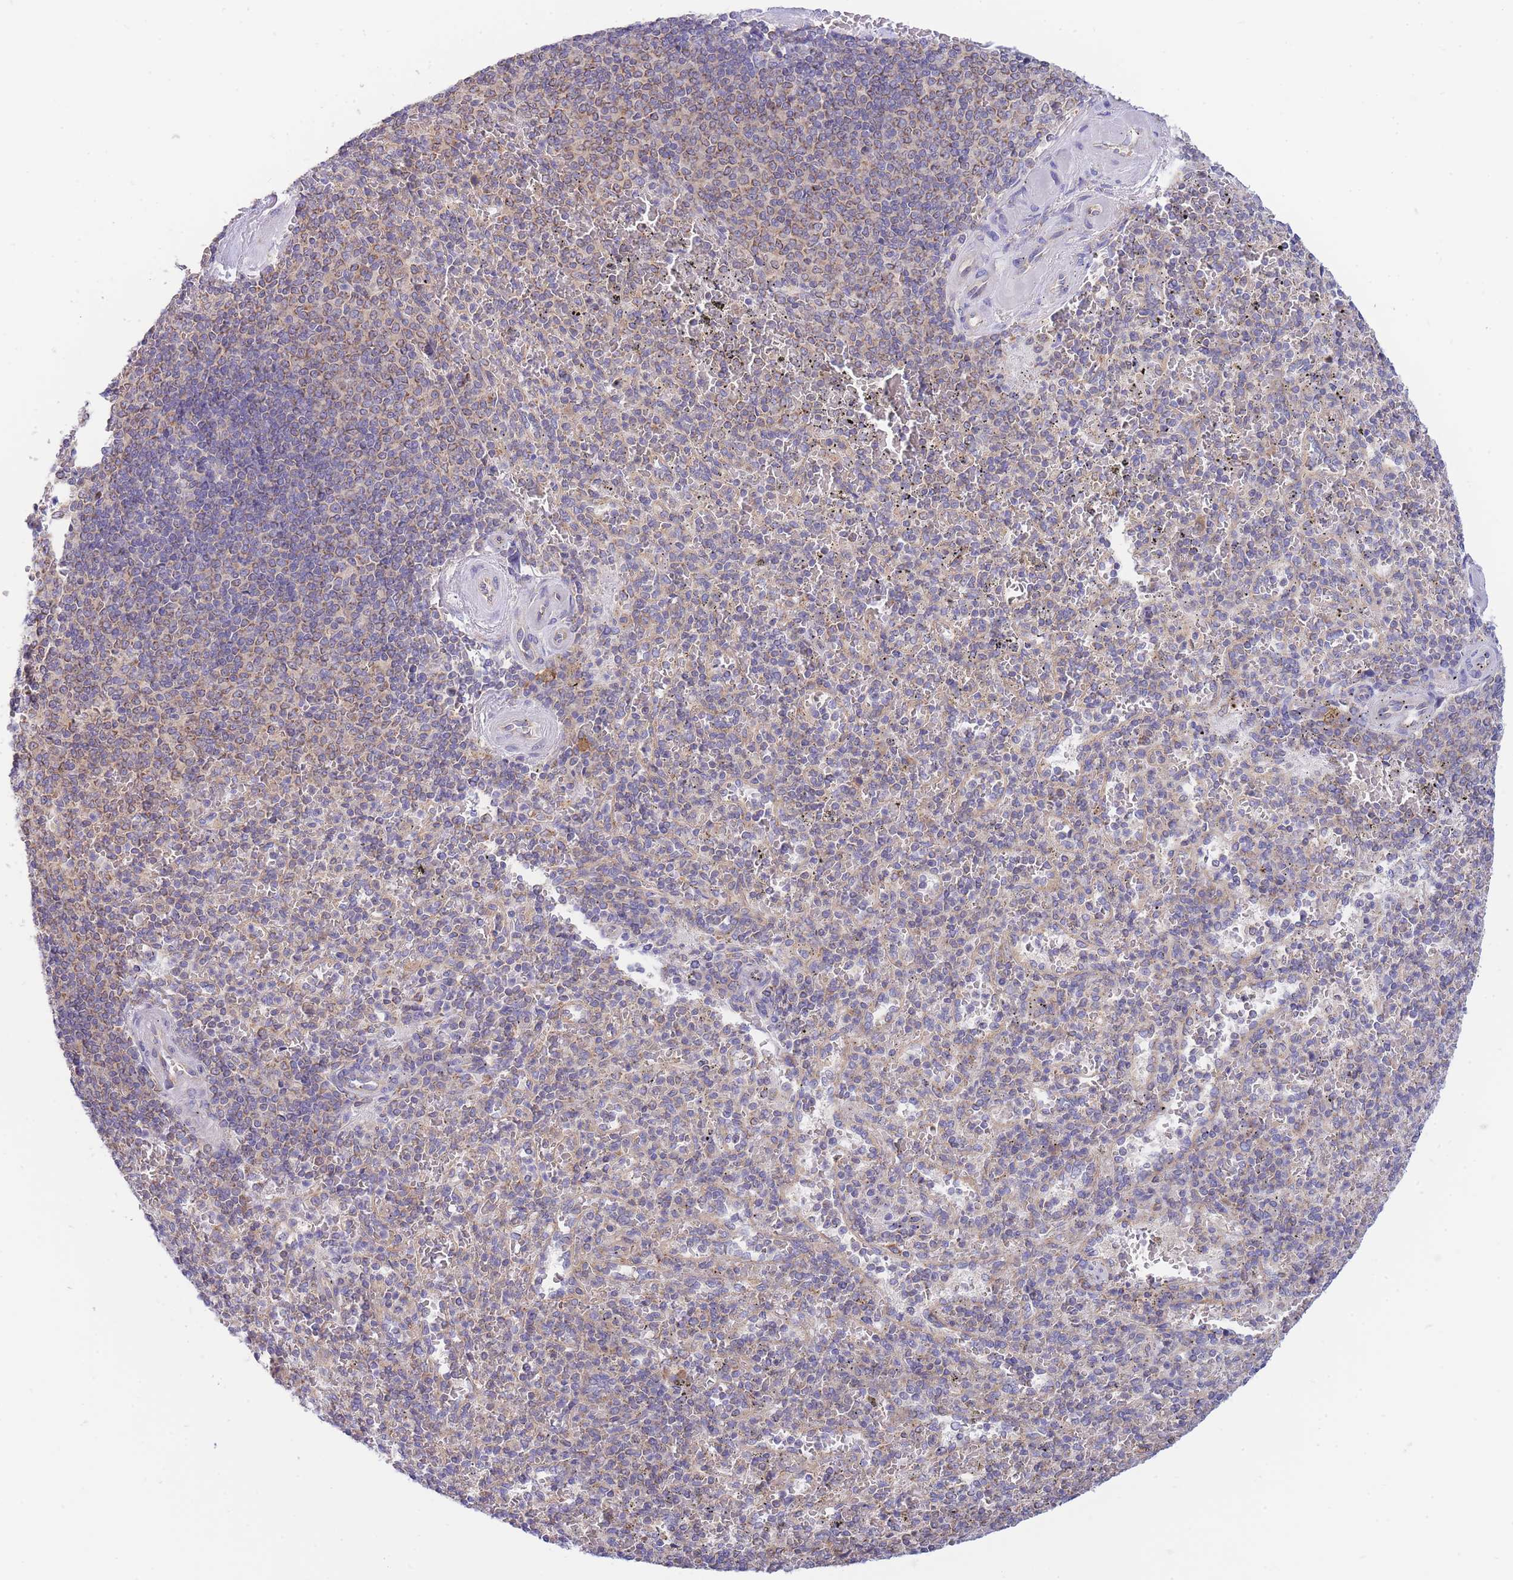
{"staining": {"intensity": "moderate", "quantity": "25%-75%", "location": "cytoplasmic/membranous"}, "tissue": "spleen", "cell_type": "Cells in red pulp", "image_type": "normal", "snomed": [{"axis": "morphology", "description": "Normal tissue, NOS"}, {"axis": "topography", "description": "Spleen"}], "caption": "Unremarkable spleen reveals moderate cytoplasmic/membranous expression in approximately 25%-75% of cells in red pulp, visualized by immunohistochemistry.", "gene": "SH2B2", "patient": {"sex": "male", "age": 82}}